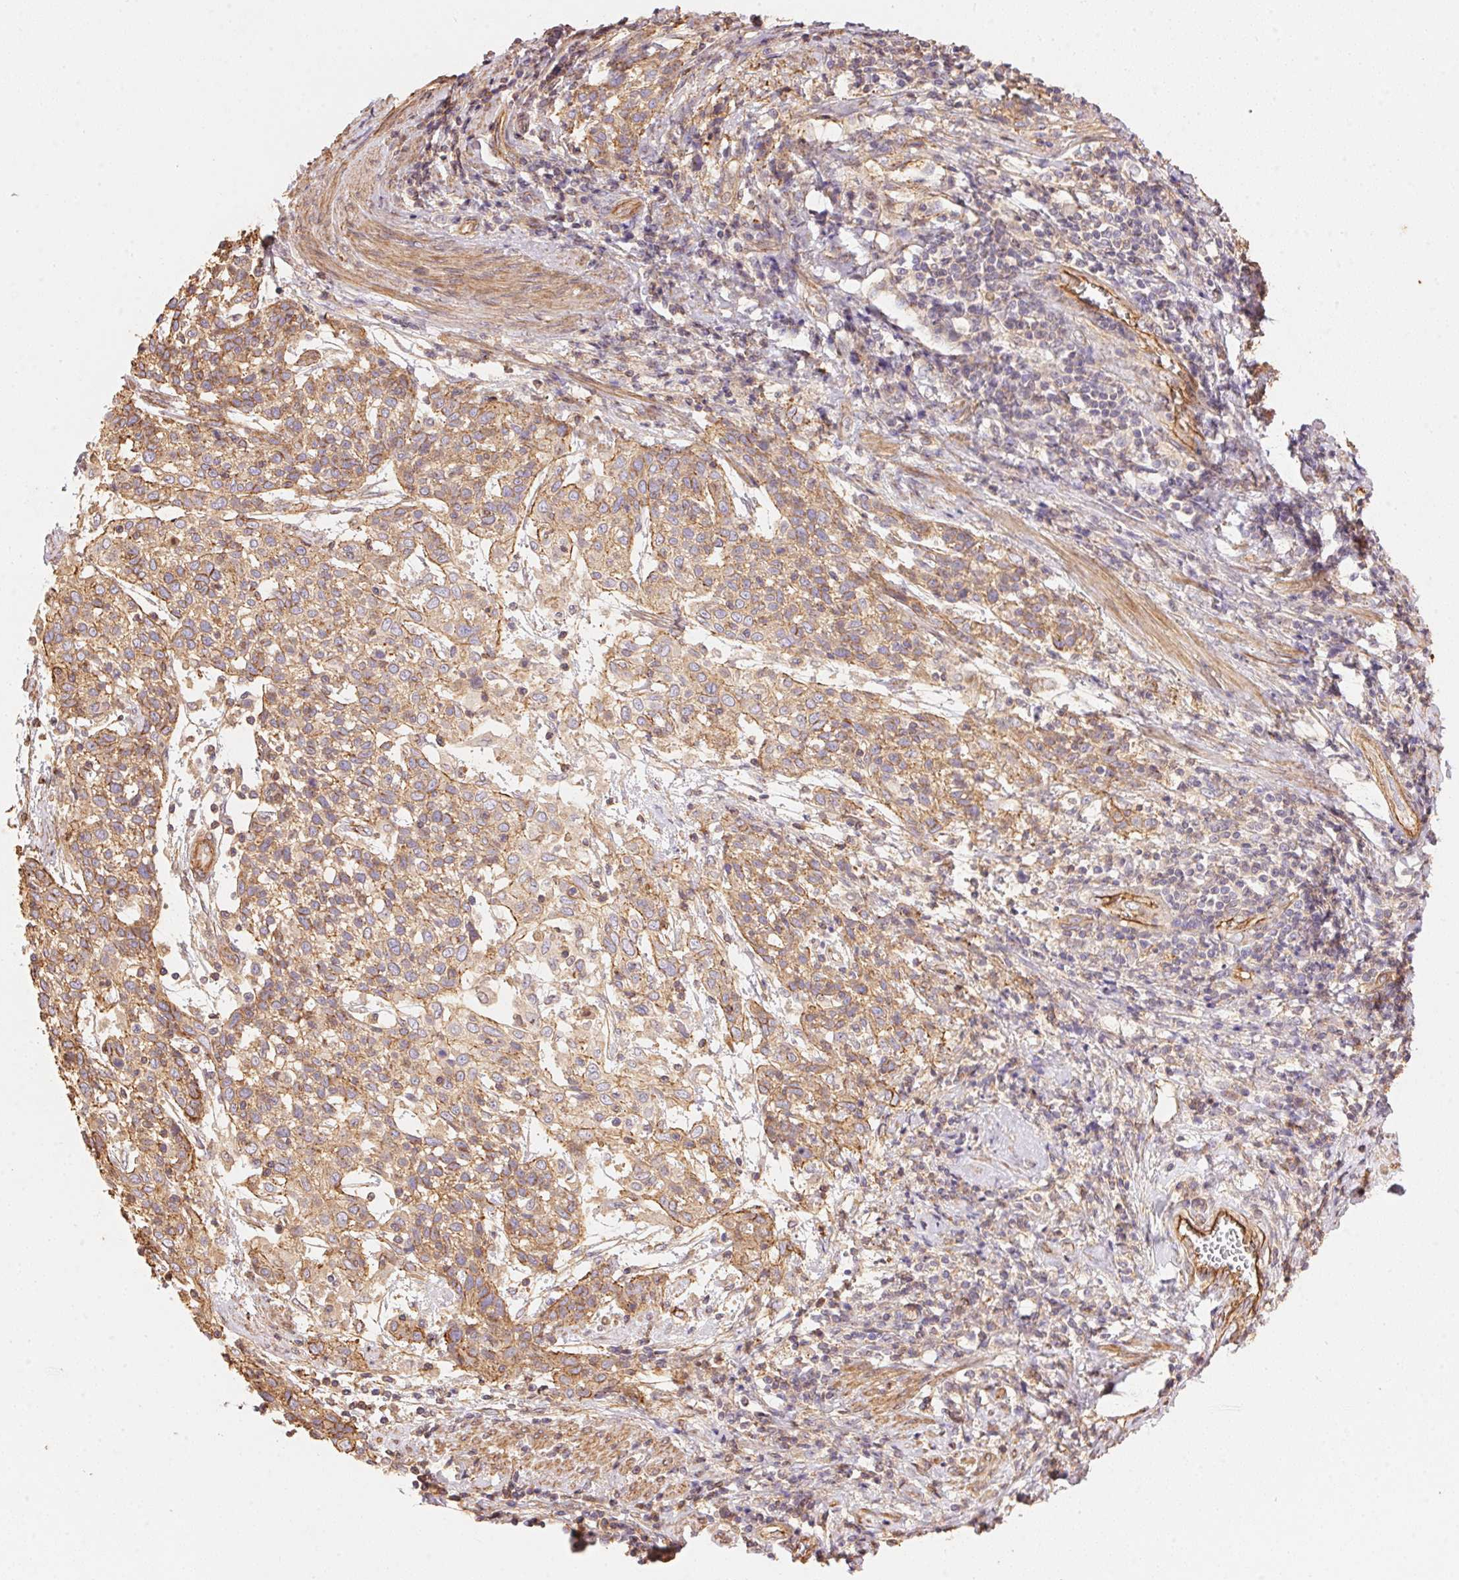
{"staining": {"intensity": "weak", "quantity": ">75%", "location": "cytoplasmic/membranous"}, "tissue": "cervical cancer", "cell_type": "Tumor cells", "image_type": "cancer", "snomed": [{"axis": "morphology", "description": "Squamous cell carcinoma, NOS"}, {"axis": "topography", "description": "Cervix"}], "caption": "IHC micrograph of neoplastic tissue: cervical cancer (squamous cell carcinoma) stained using immunohistochemistry (IHC) displays low levels of weak protein expression localized specifically in the cytoplasmic/membranous of tumor cells, appearing as a cytoplasmic/membranous brown color.", "gene": "FRAS1", "patient": {"sex": "female", "age": 61}}